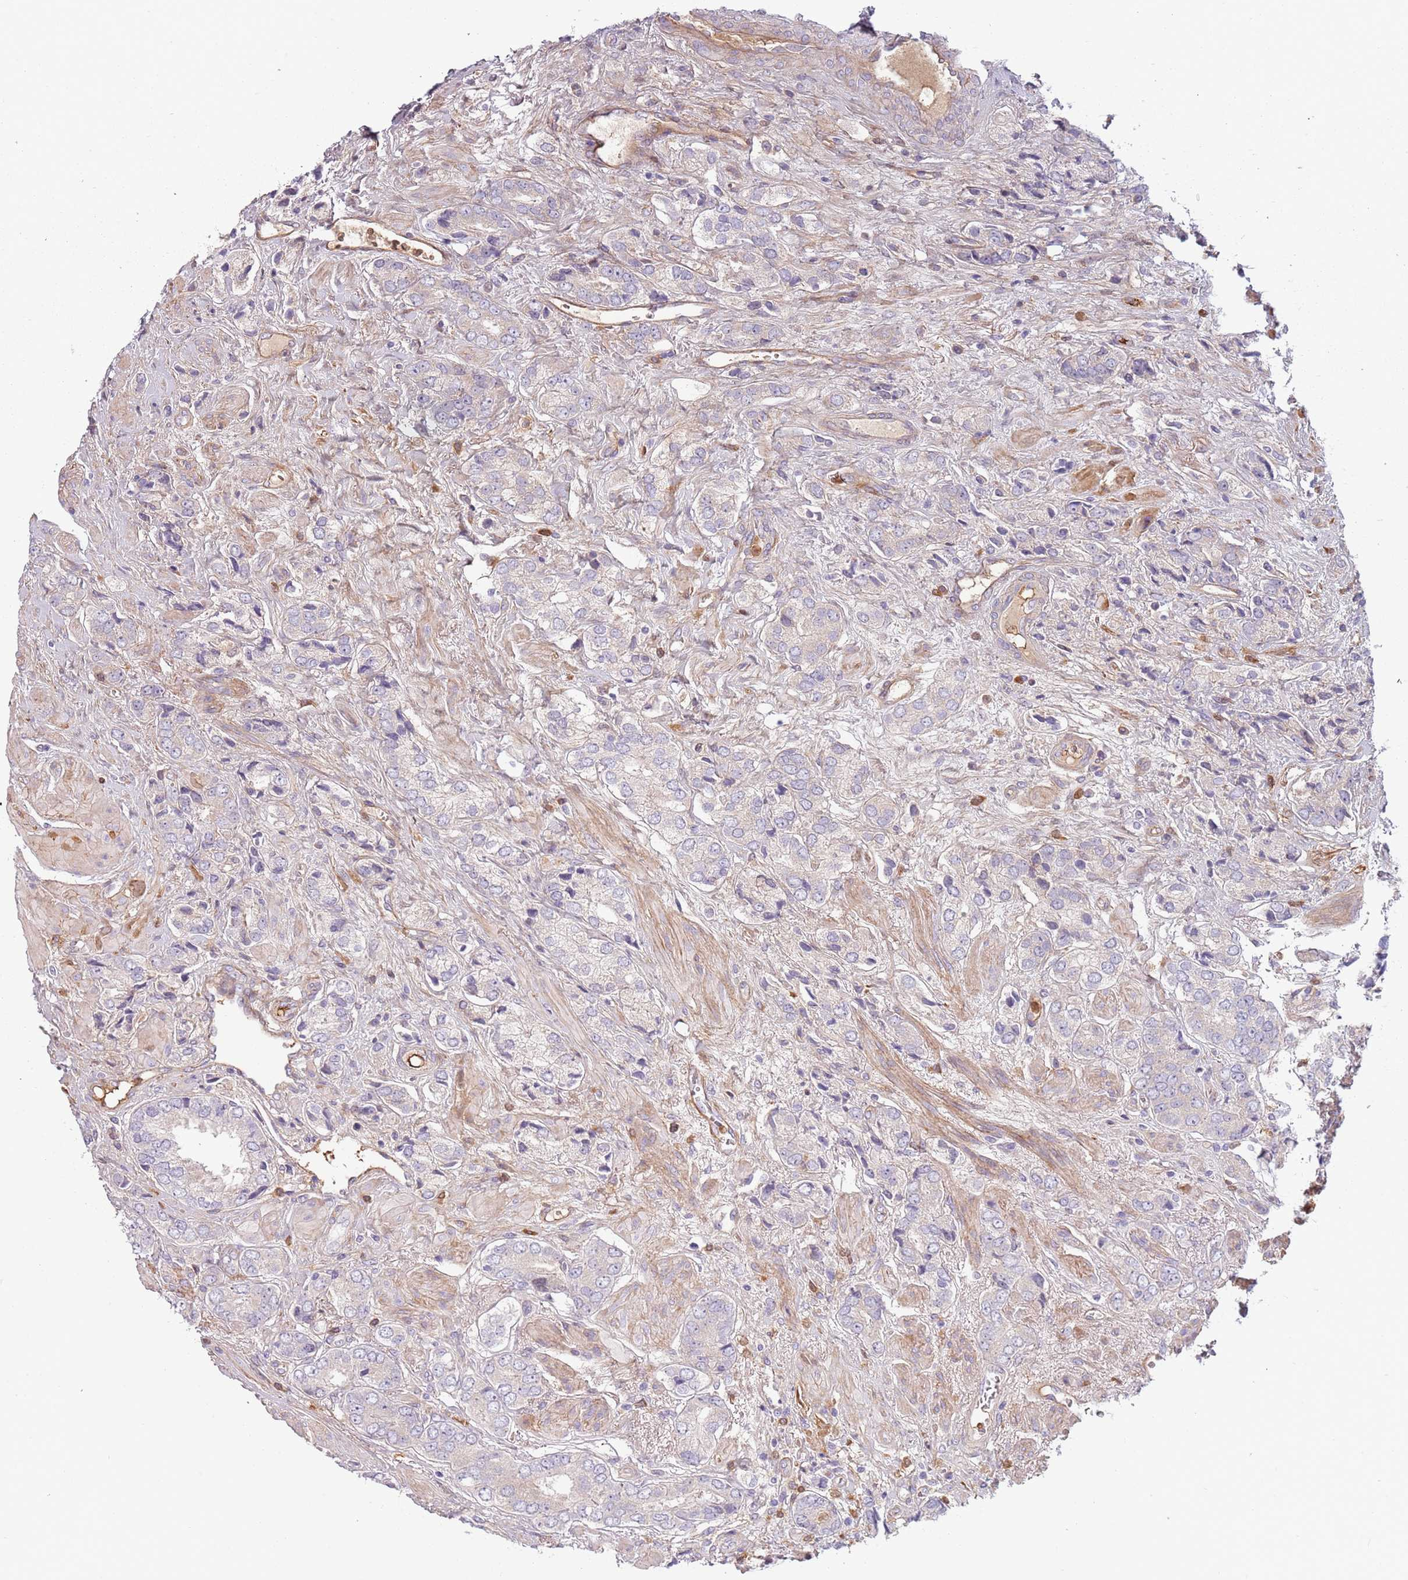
{"staining": {"intensity": "negative", "quantity": "none", "location": "none"}, "tissue": "prostate cancer", "cell_type": "Tumor cells", "image_type": "cancer", "snomed": [{"axis": "morphology", "description": "Adenocarcinoma, High grade"}, {"axis": "topography", "description": "Prostate and seminal vesicle, NOS"}], "caption": "Tumor cells are negative for protein expression in human prostate cancer.", "gene": "NADK", "patient": {"sex": "male", "age": 64}}